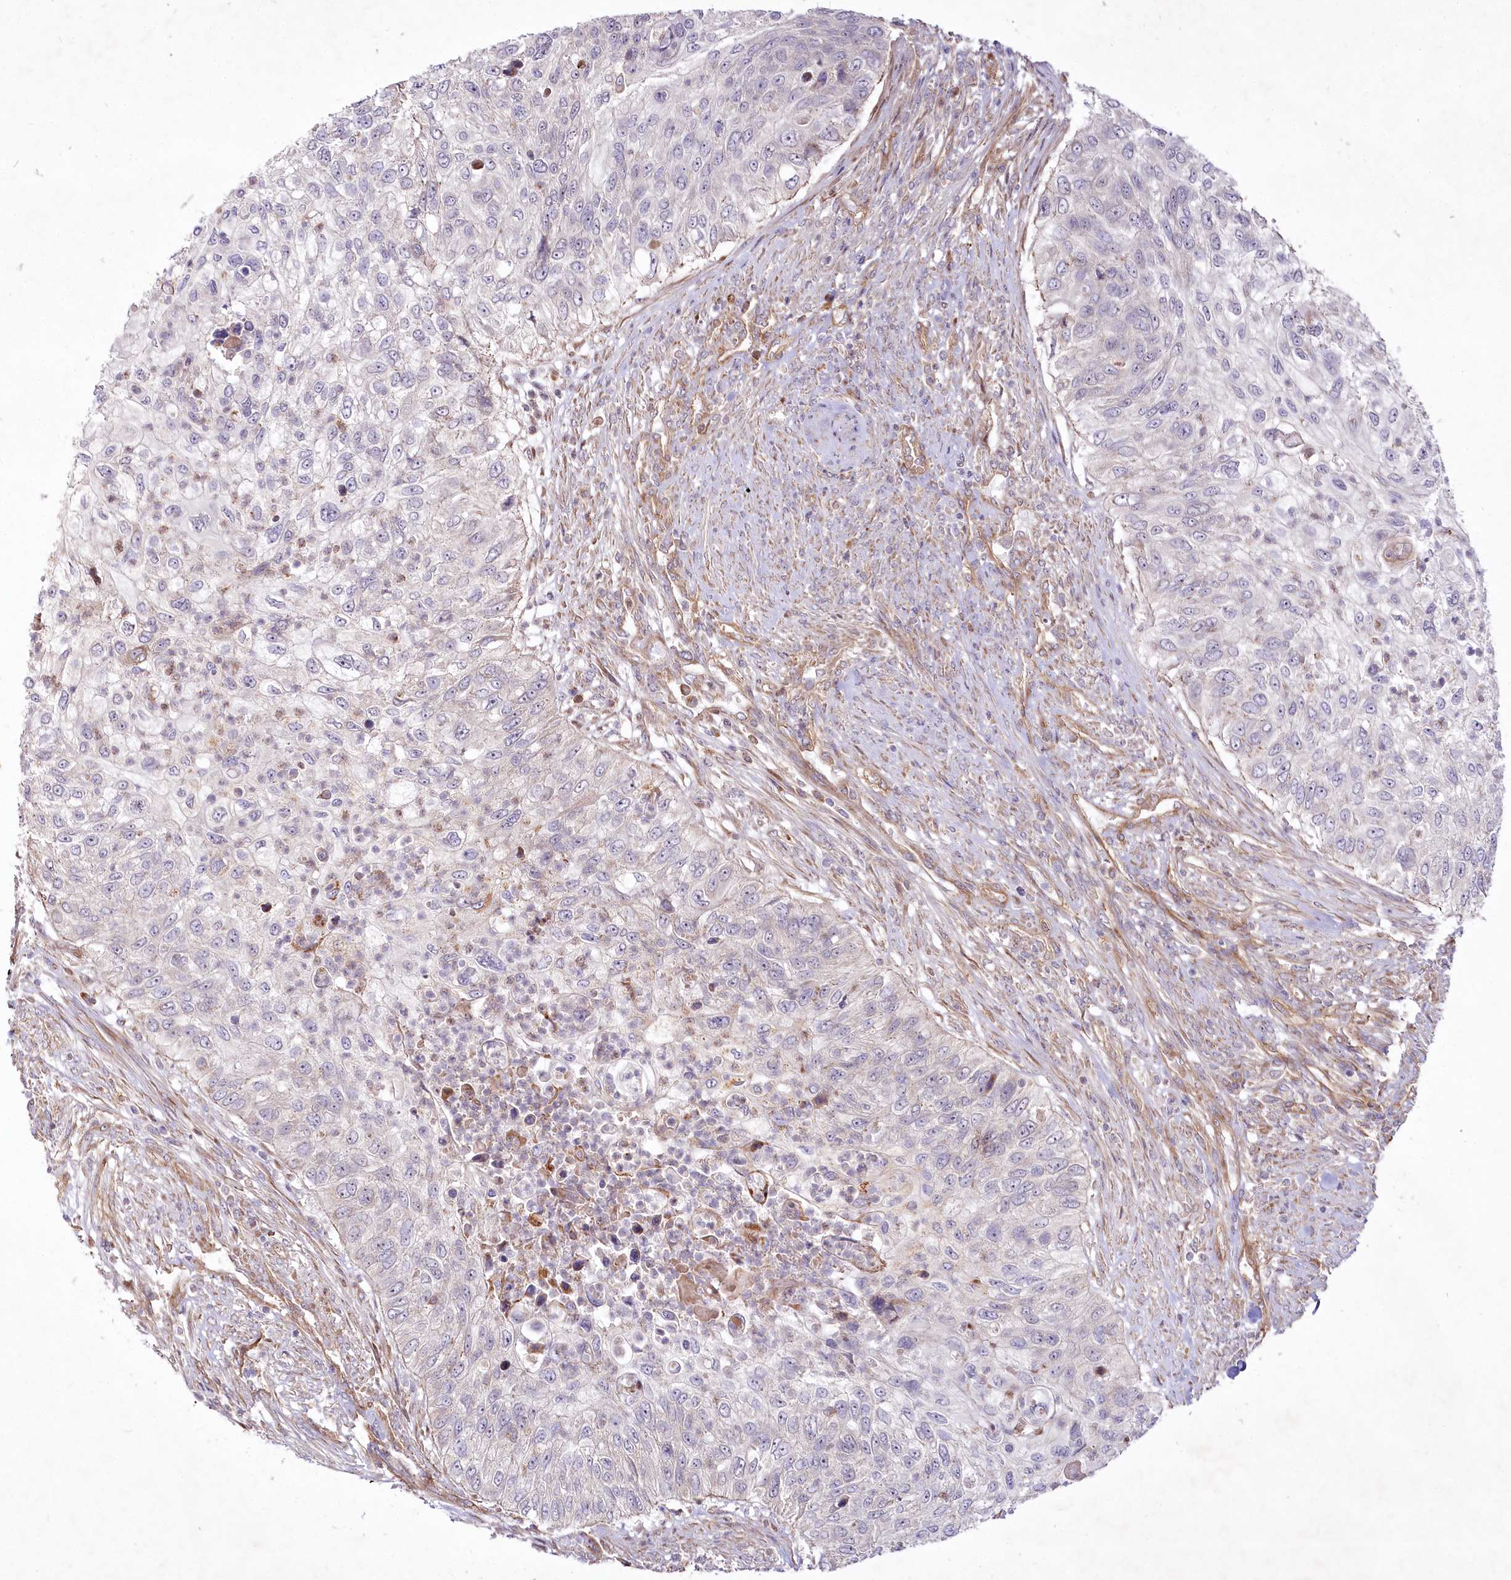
{"staining": {"intensity": "negative", "quantity": "none", "location": "none"}, "tissue": "urothelial cancer", "cell_type": "Tumor cells", "image_type": "cancer", "snomed": [{"axis": "morphology", "description": "Urothelial carcinoma, High grade"}, {"axis": "topography", "description": "Urinary bladder"}], "caption": "This is a photomicrograph of IHC staining of high-grade urothelial carcinoma, which shows no staining in tumor cells.", "gene": "PSTK", "patient": {"sex": "female", "age": 60}}